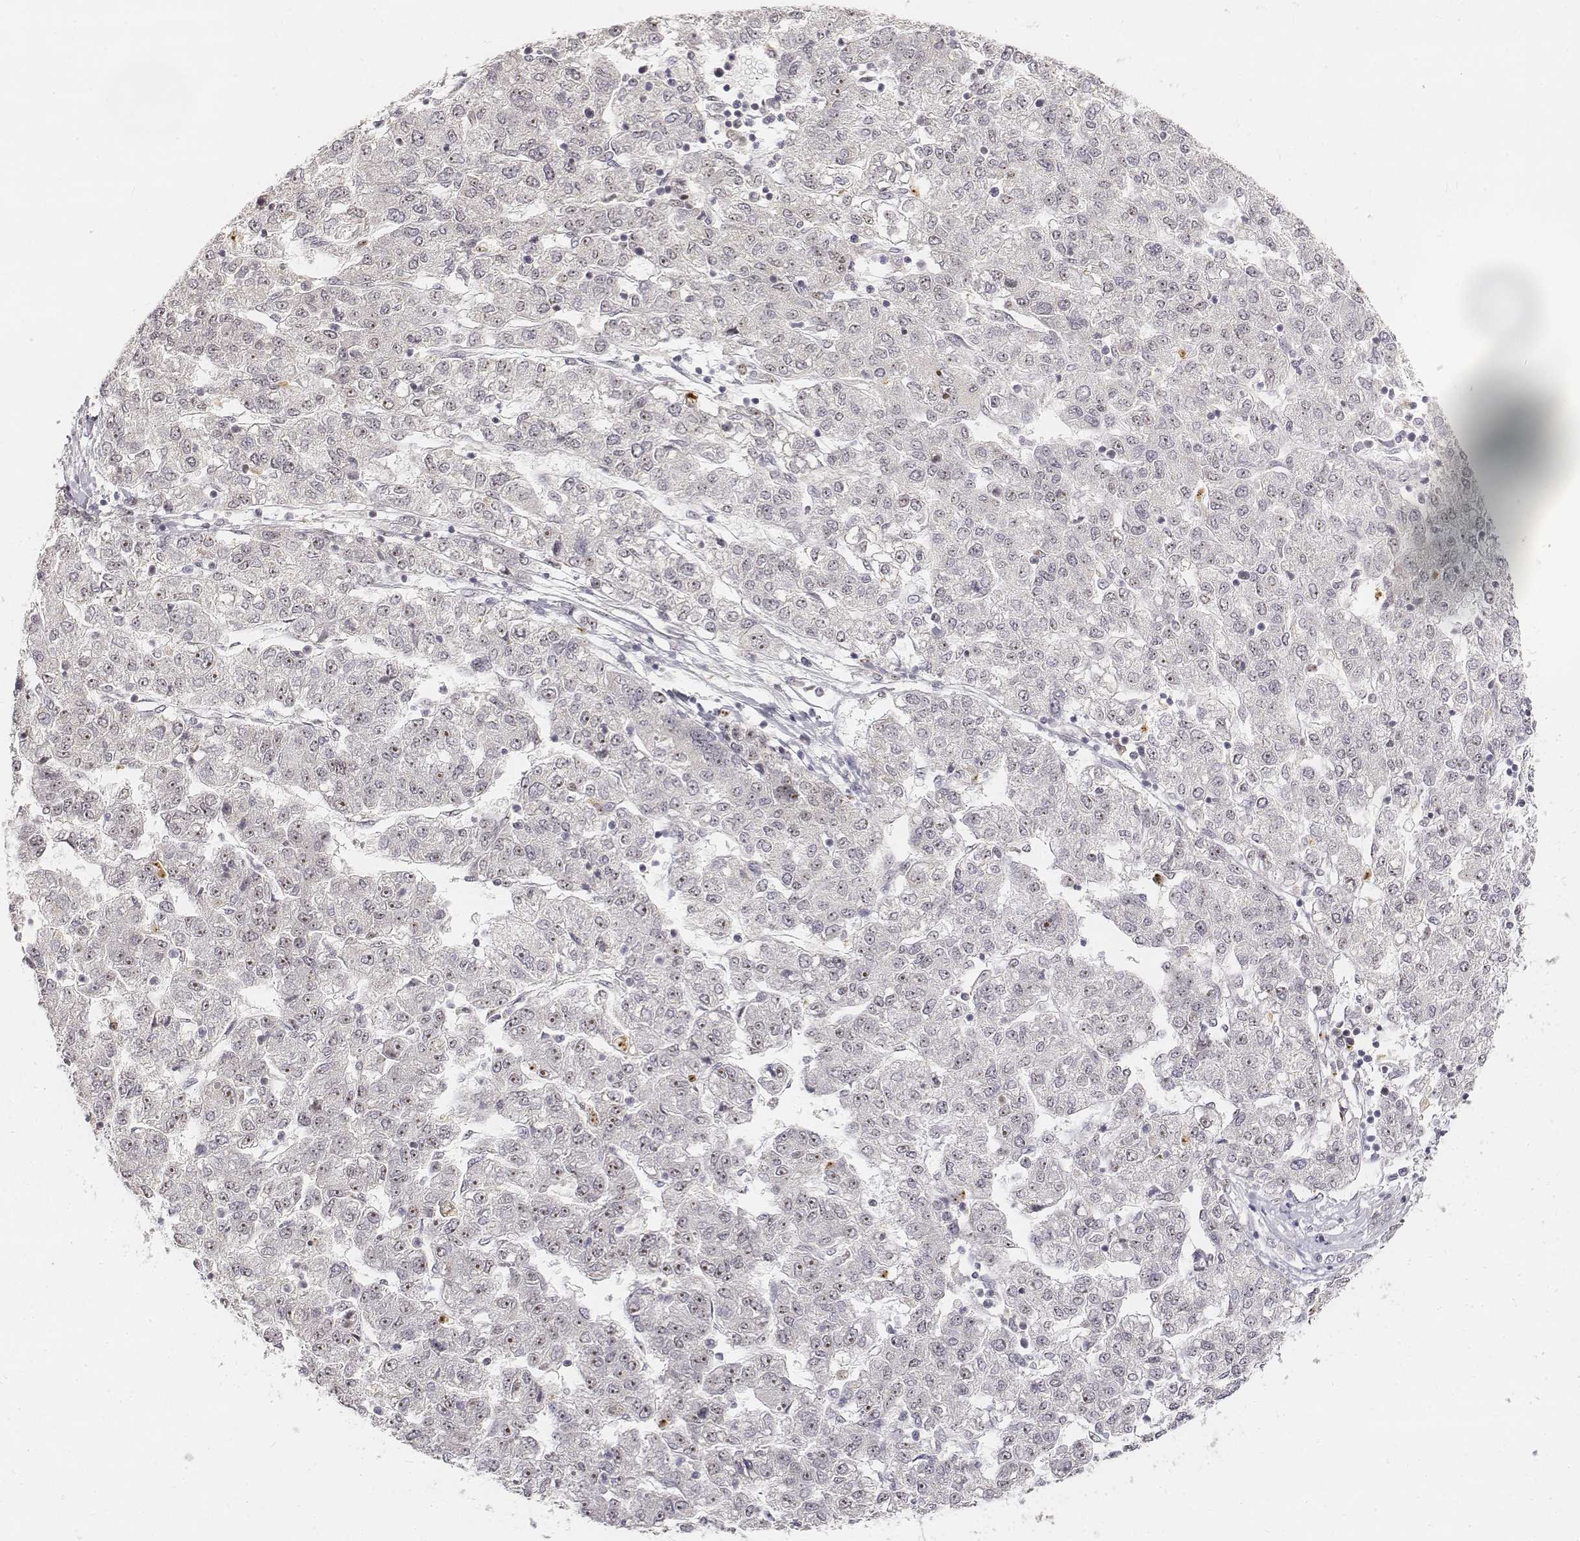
{"staining": {"intensity": "negative", "quantity": "none", "location": "none"}, "tissue": "liver cancer", "cell_type": "Tumor cells", "image_type": "cancer", "snomed": [{"axis": "morphology", "description": "Carcinoma, Hepatocellular, NOS"}, {"axis": "topography", "description": "Liver"}], "caption": "The histopathology image reveals no significant staining in tumor cells of hepatocellular carcinoma (liver).", "gene": "PHF6", "patient": {"sex": "male", "age": 56}}